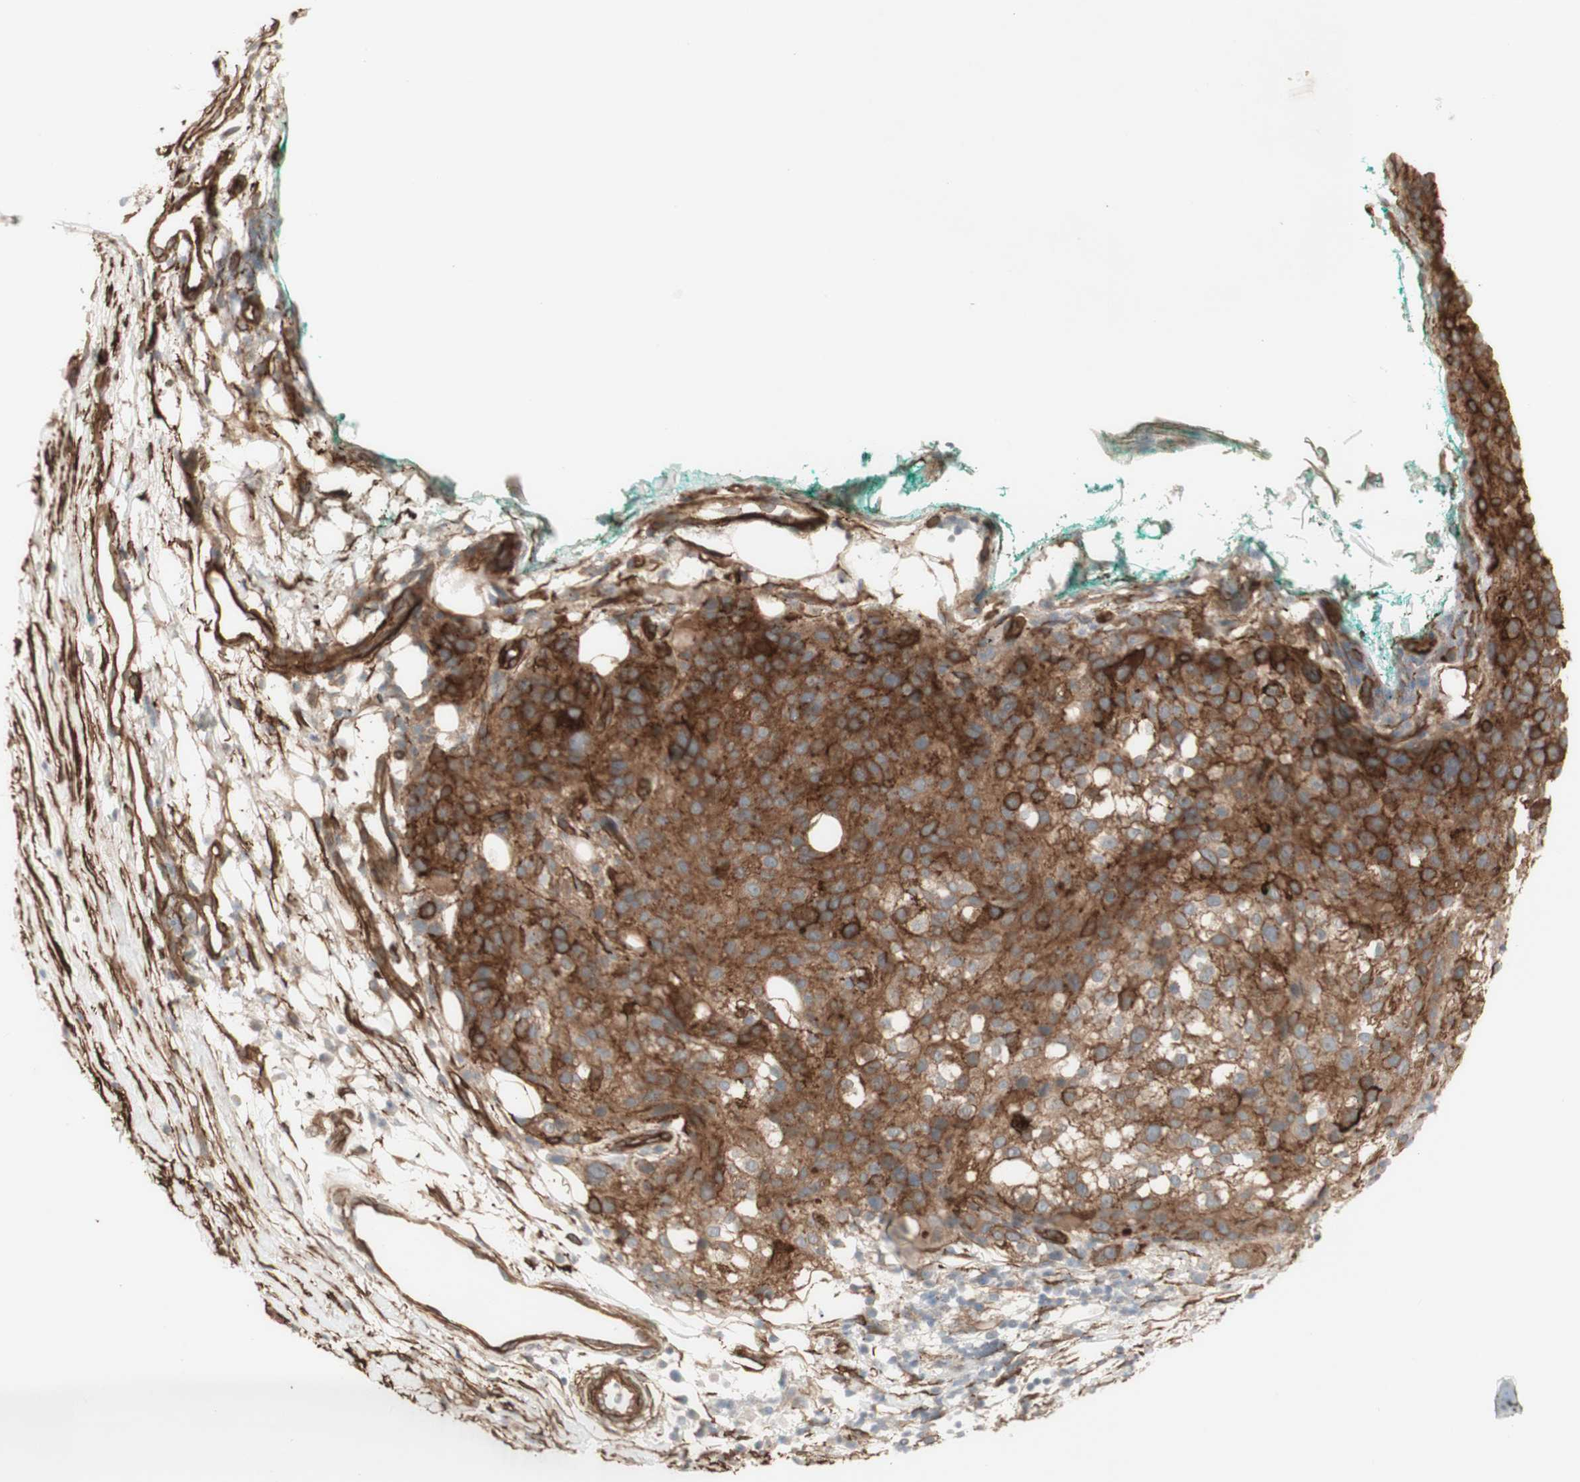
{"staining": {"intensity": "strong", "quantity": ">75%", "location": "cytoplasmic/membranous"}, "tissue": "melanoma", "cell_type": "Tumor cells", "image_type": "cancer", "snomed": [{"axis": "morphology", "description": "Necrosis, NOS"}, {"axis": "morphology", "description": "Malignant melanoma, NOS"}, {"axis": "topography", "description": "Skin"}], "caption": "Protein expression analysis of human malignant melanoma reveals strong cytoplasmic/membranous staining in about >75% of tumor cells.", "gene": "CNN3", "patient": {"sex": "female", "age": 87}}